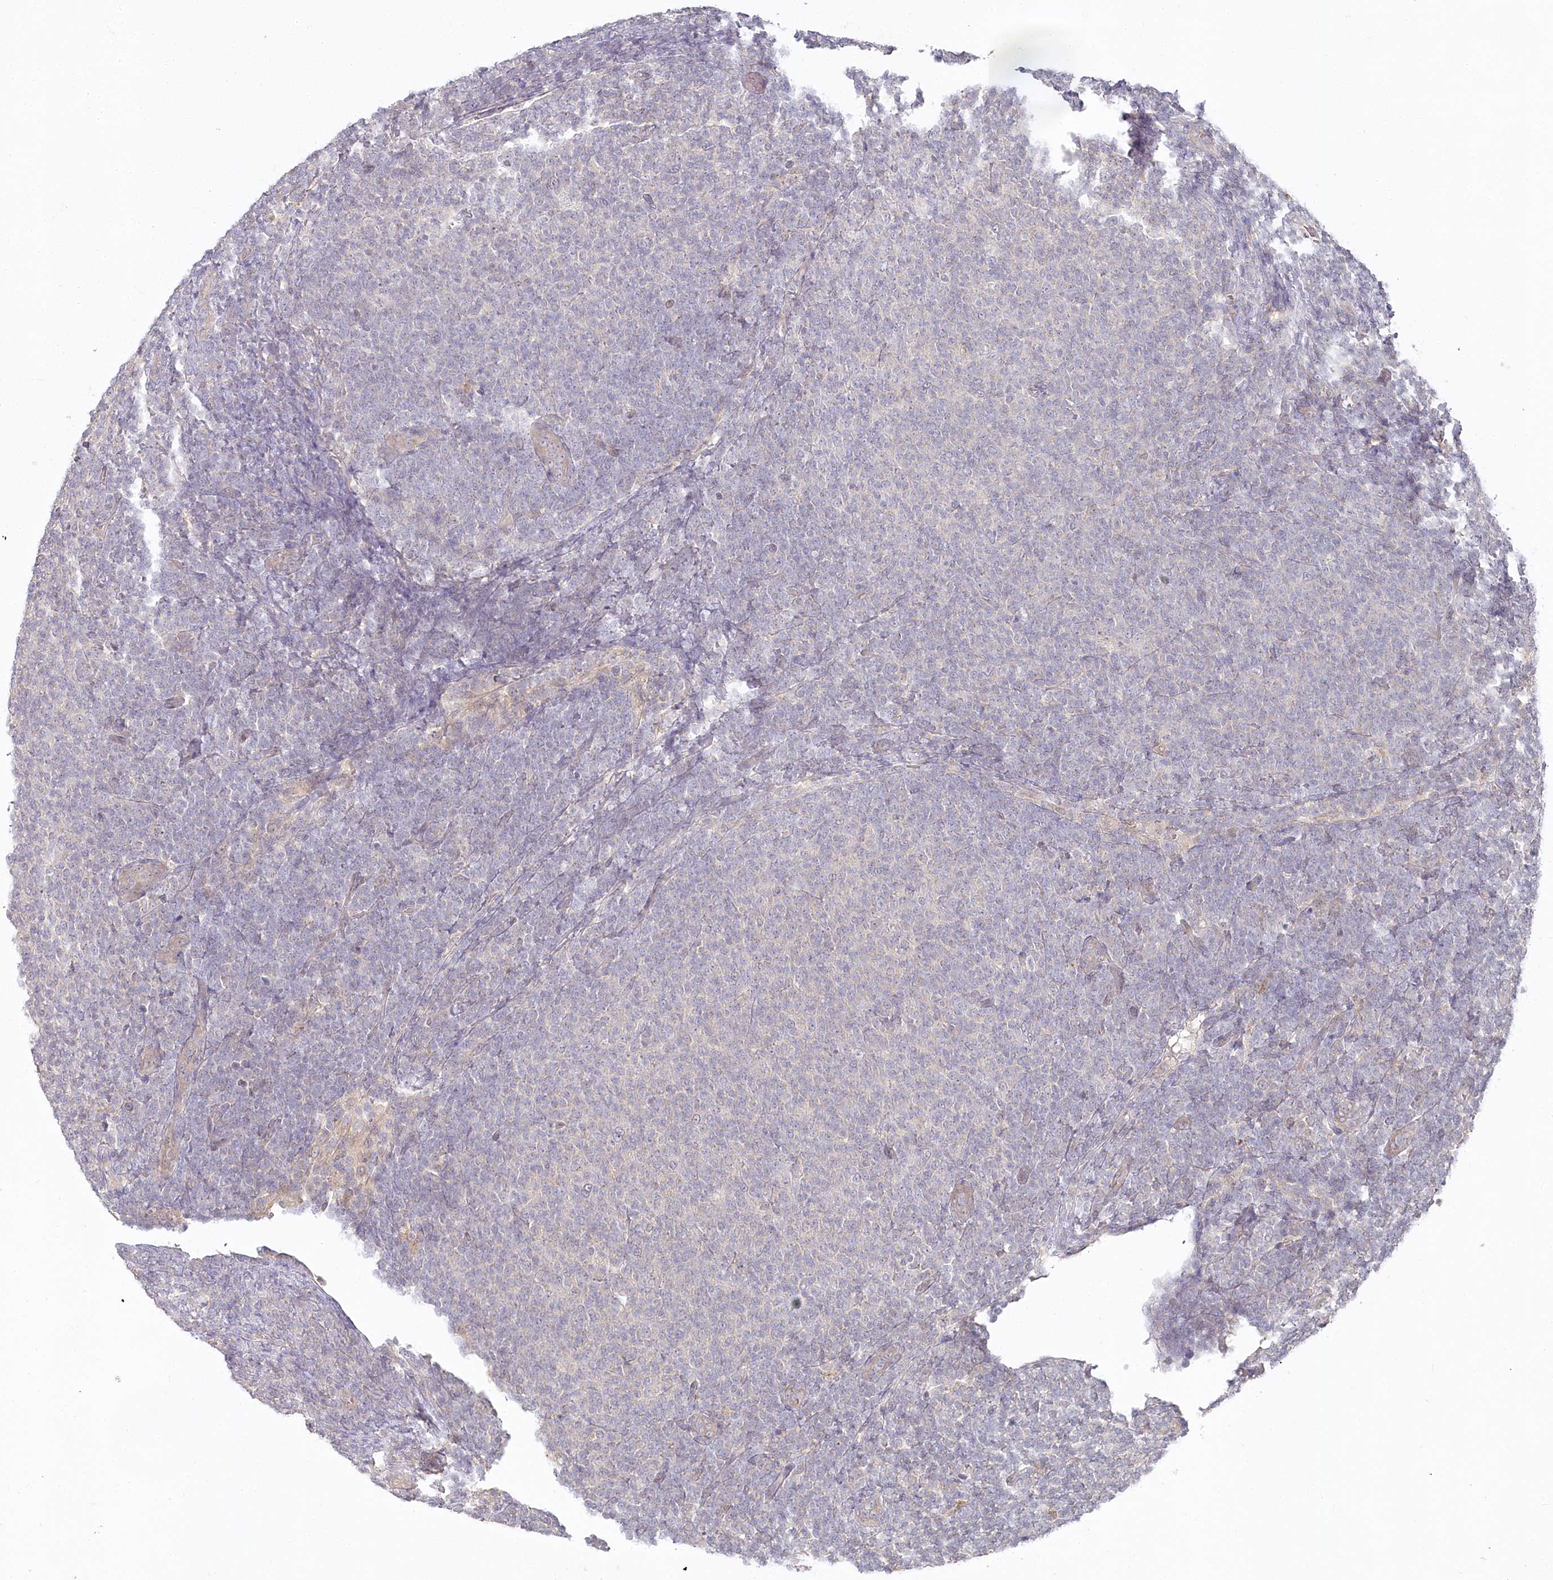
{"staining": {"intensity": "negative", "quantity": "none", "location": "none"}, "tissue": "lymphoma", "cell_type": "Tumor cells", "image_type": "cancer", "snomed": [{"axis": "morphology", "description": "Malignant lymphoma, non-Hodgkin's type, Low grade"}, {"axis": "topography", "description": "Lymph node"}], "caption": "This is an IHC histopathology image of malignant lymphoma, non-Hodgkin's type (low-grade). There is no staining in tumor cells.", "gene": "AAMDC", "patient": {"sex": "male", "age": 66}}